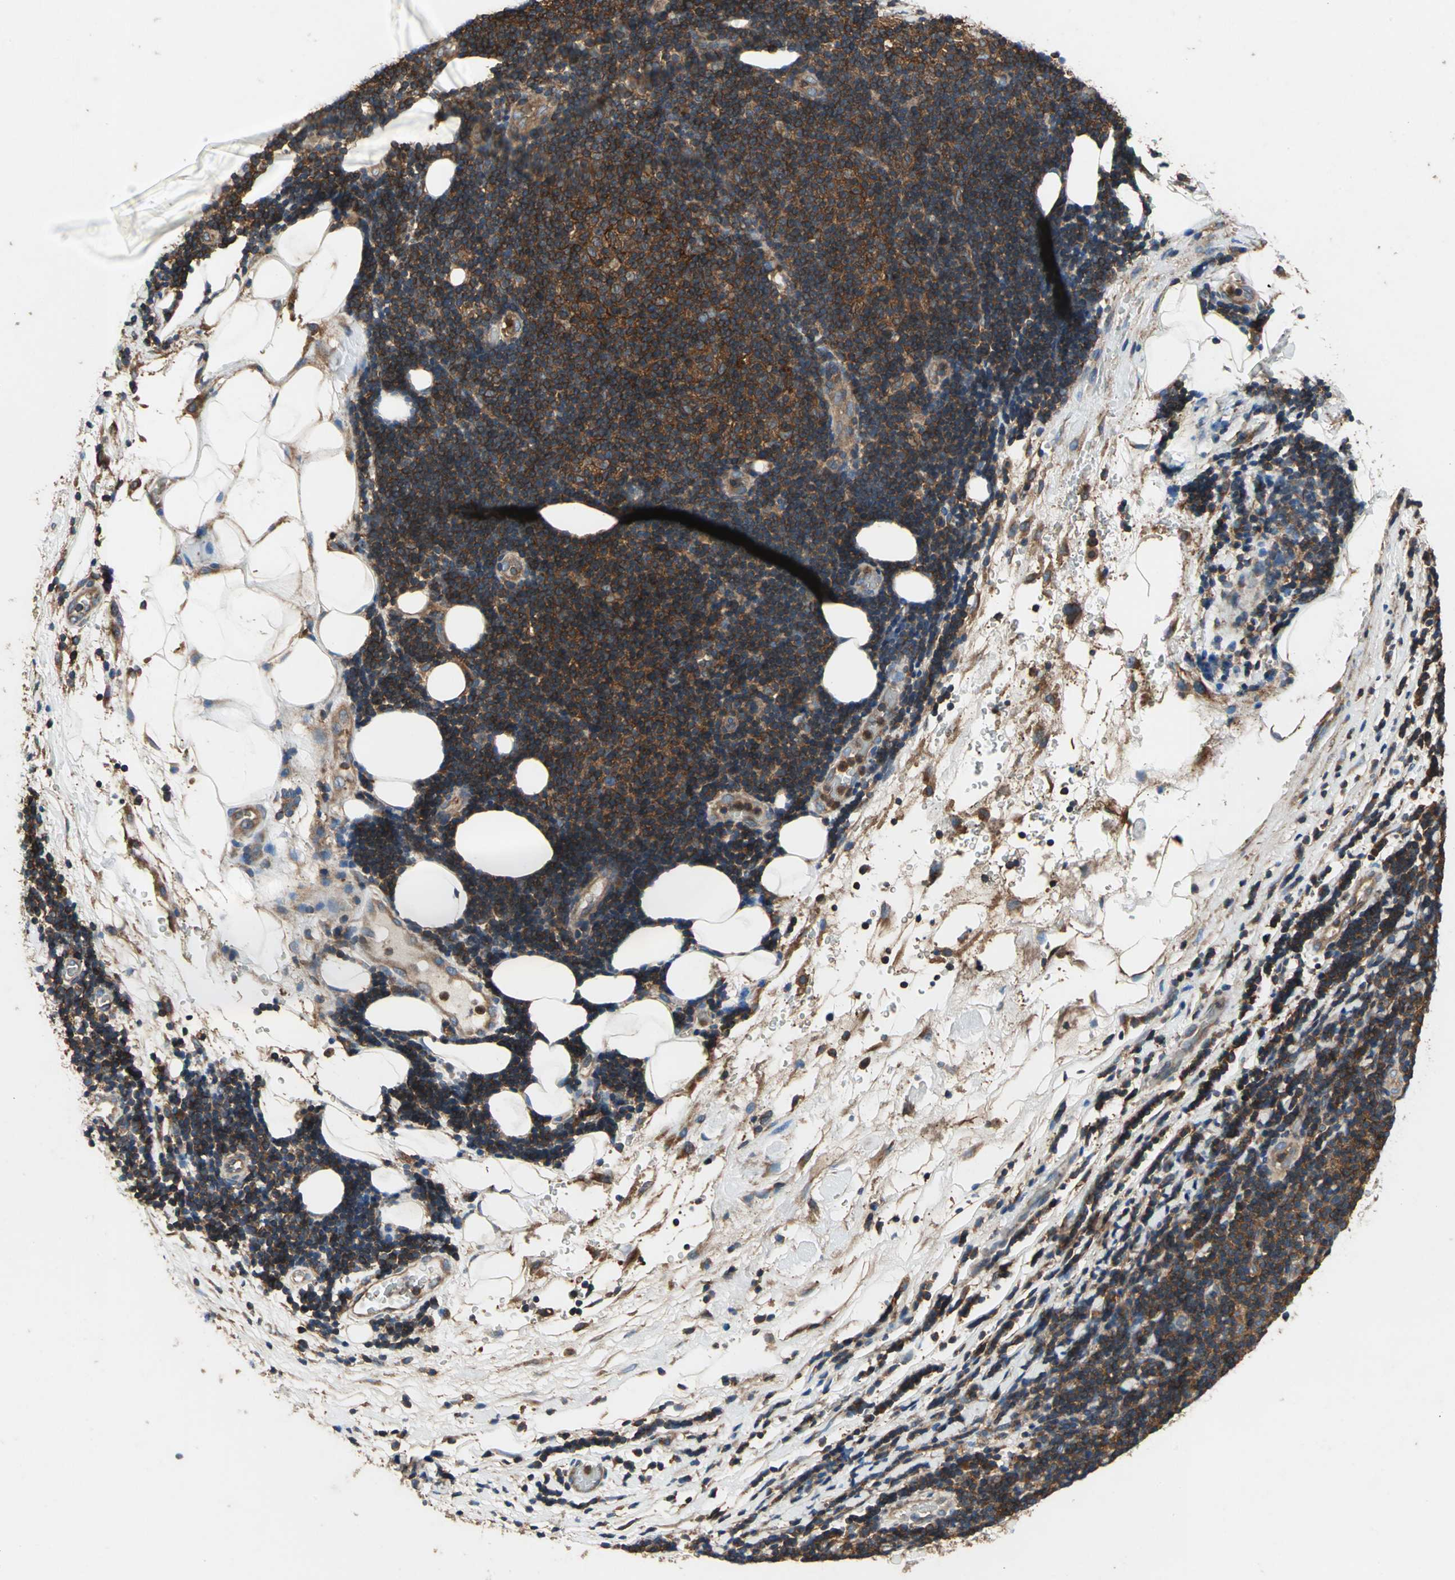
{"staining": {"intensity": "strong", "quantity": ">75%", "location": "cytoplasmic/membranous"}, "tissue": "lymphoma", "cell_type": "Tumor cells", "image_type": "cancer", "snomed": [{"axis": "morphology", "description": "Malignant lymphoma, non-Hodgkin's type, Low grade"}, {"axis": "topography", "description": "Lymph node"}], "caption": "Protein expression by immunohistochemistry demonstrates strong cytoplasmic/membranous positivity in about >75% of tumor cells in lymphoma.", "gene": "CAPN1", "patient": {"sex": "male", "age": 83}}